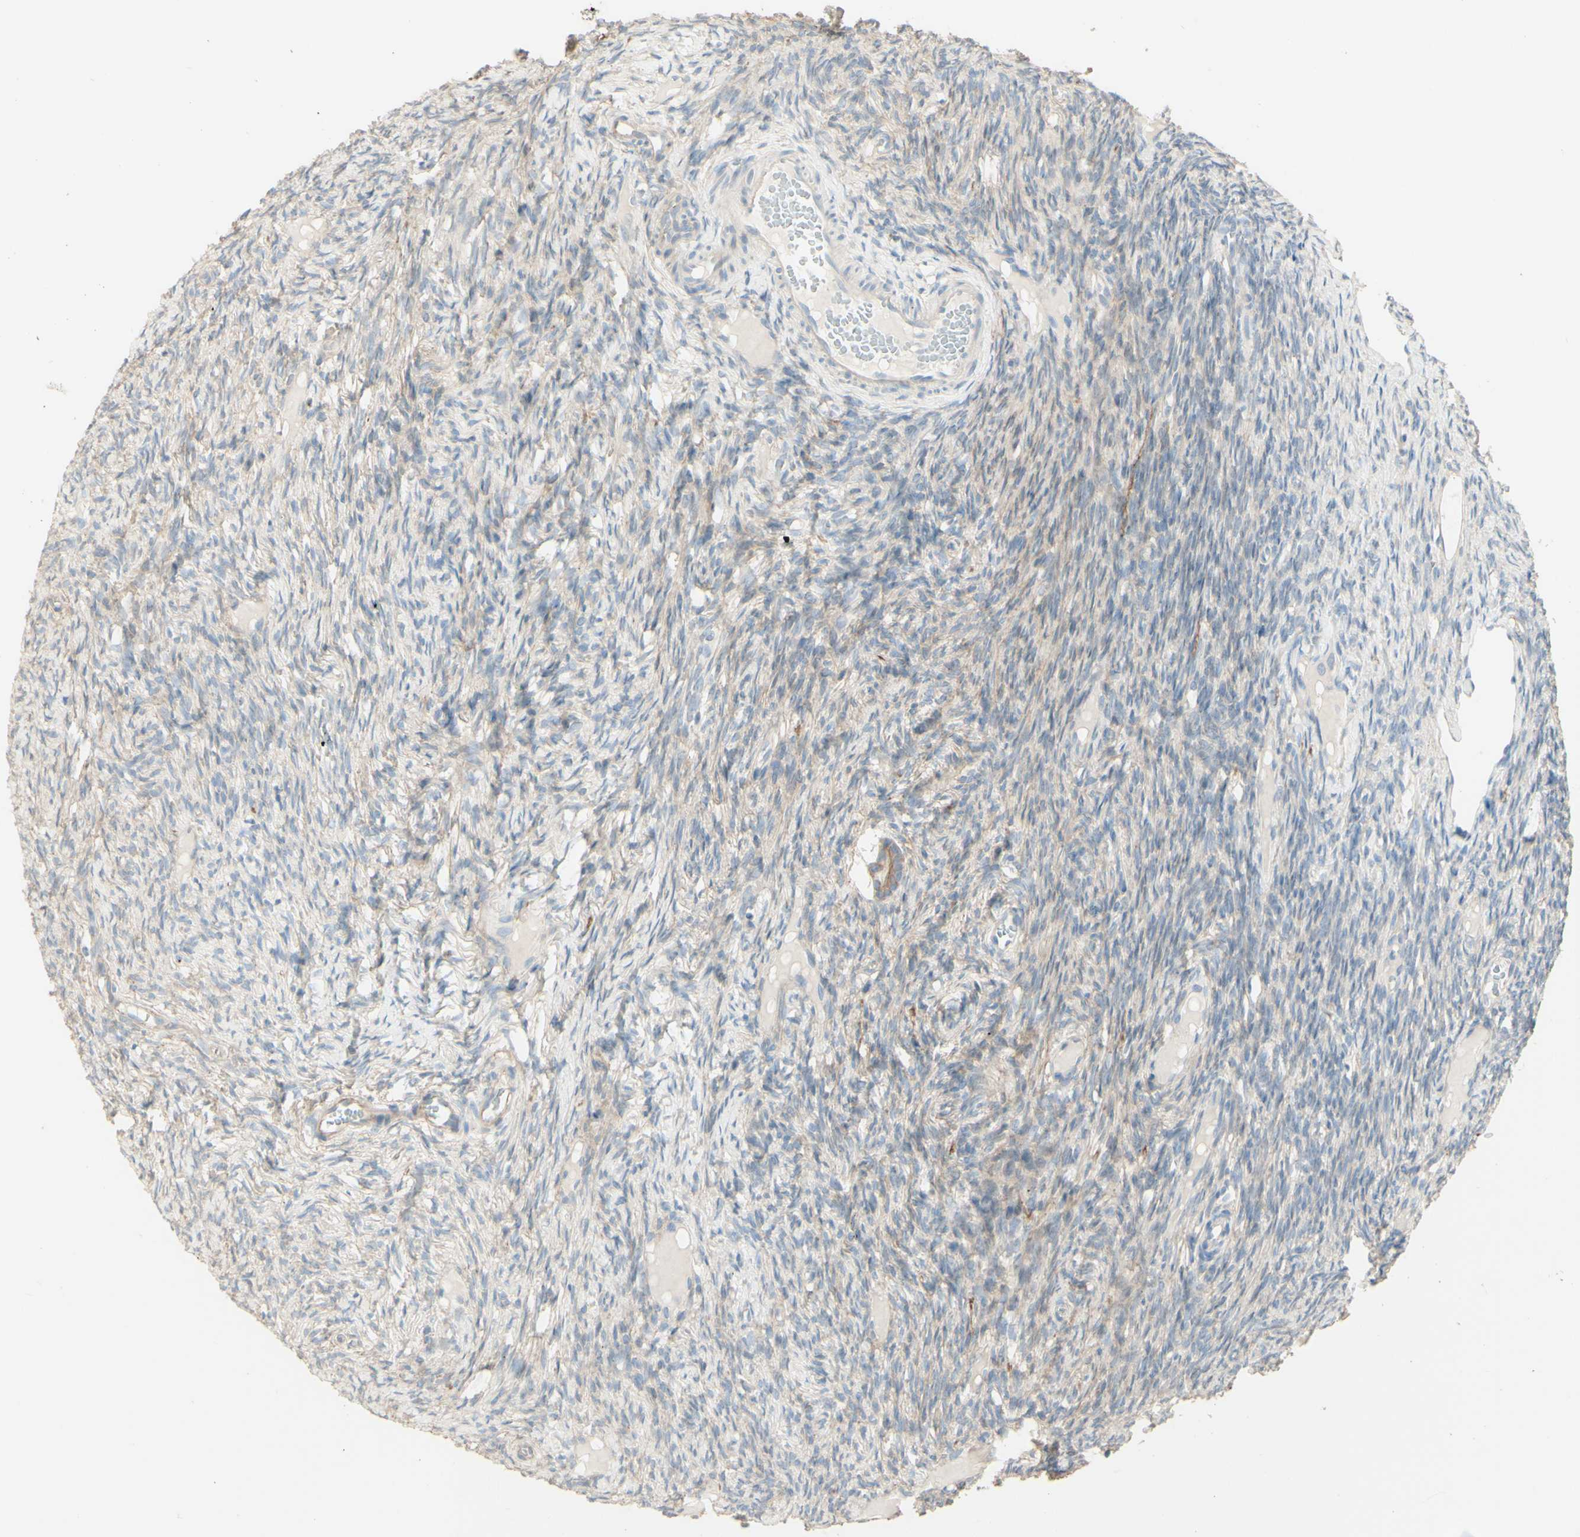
{"staining": {"intensity": "weak", "quantity": "25%-75%", "location": "cytoplasmic/membranous"}, "tissue": "ovary", "cell_type": "Ovarian stroma cells", "image_type": "normal", "snomed": [{"axis": "morphology", "description": "Normal tissue, NOS"}, {"axis": "topography", "description": "Ovary"}], "caption": "Immunohistochemical staining of benign ovary shows 25%-75% levels of weak cytoplasmic/membranous protein expression in about 25%-75% of ovarian stroma cells. (DAB IHC, brown staining for protein, blue staining for nuclei).", "gene": "RNF149", "patient": {"sex": "female", "age": 33}}